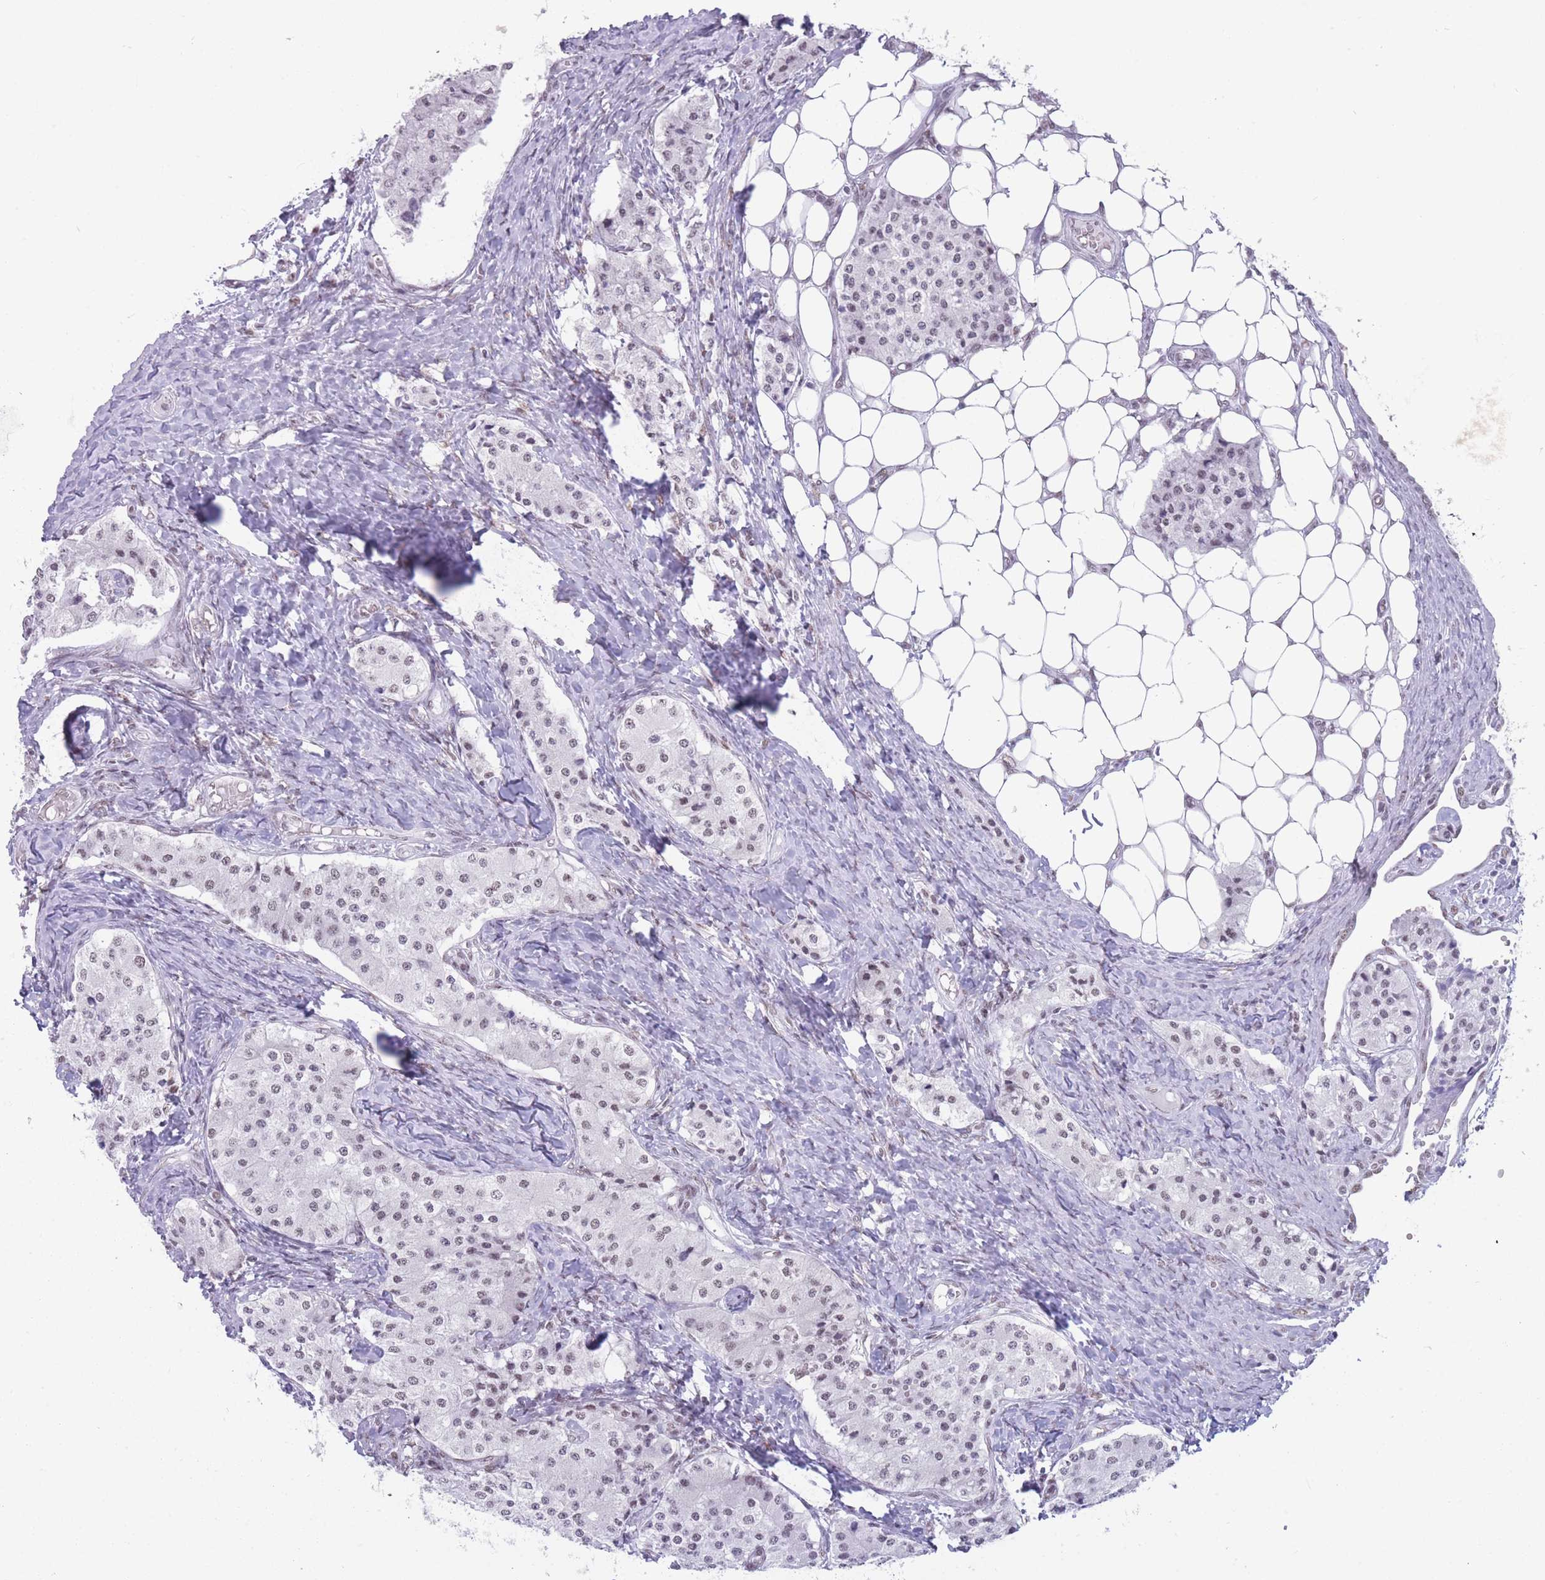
{"staining": {"intensity": "weak", "quantity": "25%-75%", "location": "nuclear"}, "tissue": "carcinoid", "cell_type": "Tumor cells", "image_type": "cancer", "snomed": [{"axis": "morphology", "description": "Carcinoid, malignant, NOS"}, {"axis": "topography", "description": "Colon"}], "caption": "Carcinoid stained for a protein (brown) shows weak nuclear positive expression in approximately 25%-75% of tumor cells.", "gene": "HNRNPUL1", "patient": {"sex": "female", "age": 52}}